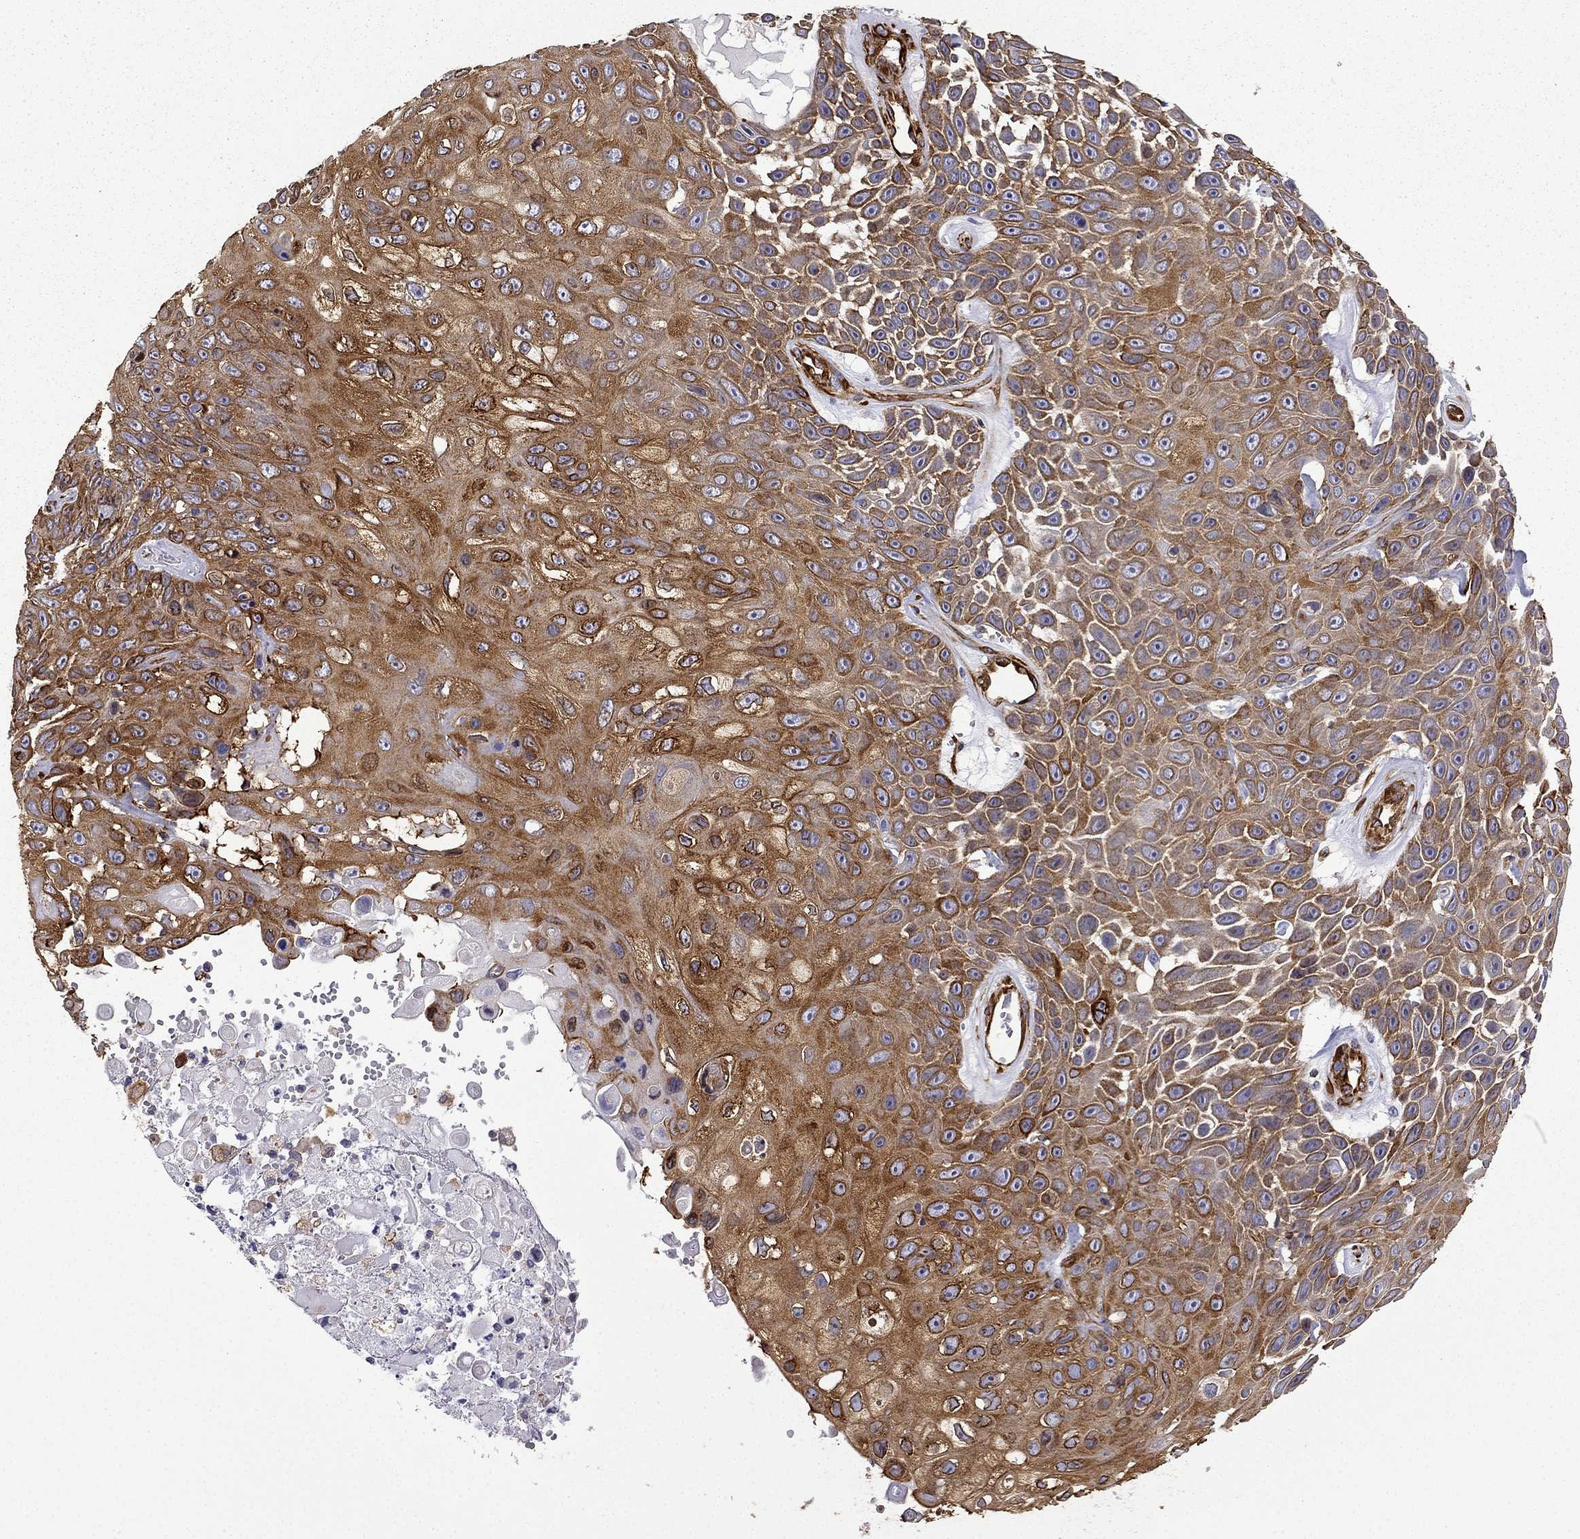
{"staining": {"intensity": "strong", "quantity": ">75%", "location": "cytoplasmic/membranous"}, "tissue": "skin cancer", "cell_type": "Tumor cells", "image_type": "cancer", "snomed": [{"axis": "morphology", "description": "Squamous cell carcinoma, NOS"}, {"axis": "topography", "description": "Skin"}], "caption": "There is high levels of strong cytoplasmic/membranous staining in tumor cells of skin cancer, as demonstrated by immunohistochemical staining (brown color).", "gene": "MAP4", "patient": {"sex": "male", "age": 82}}